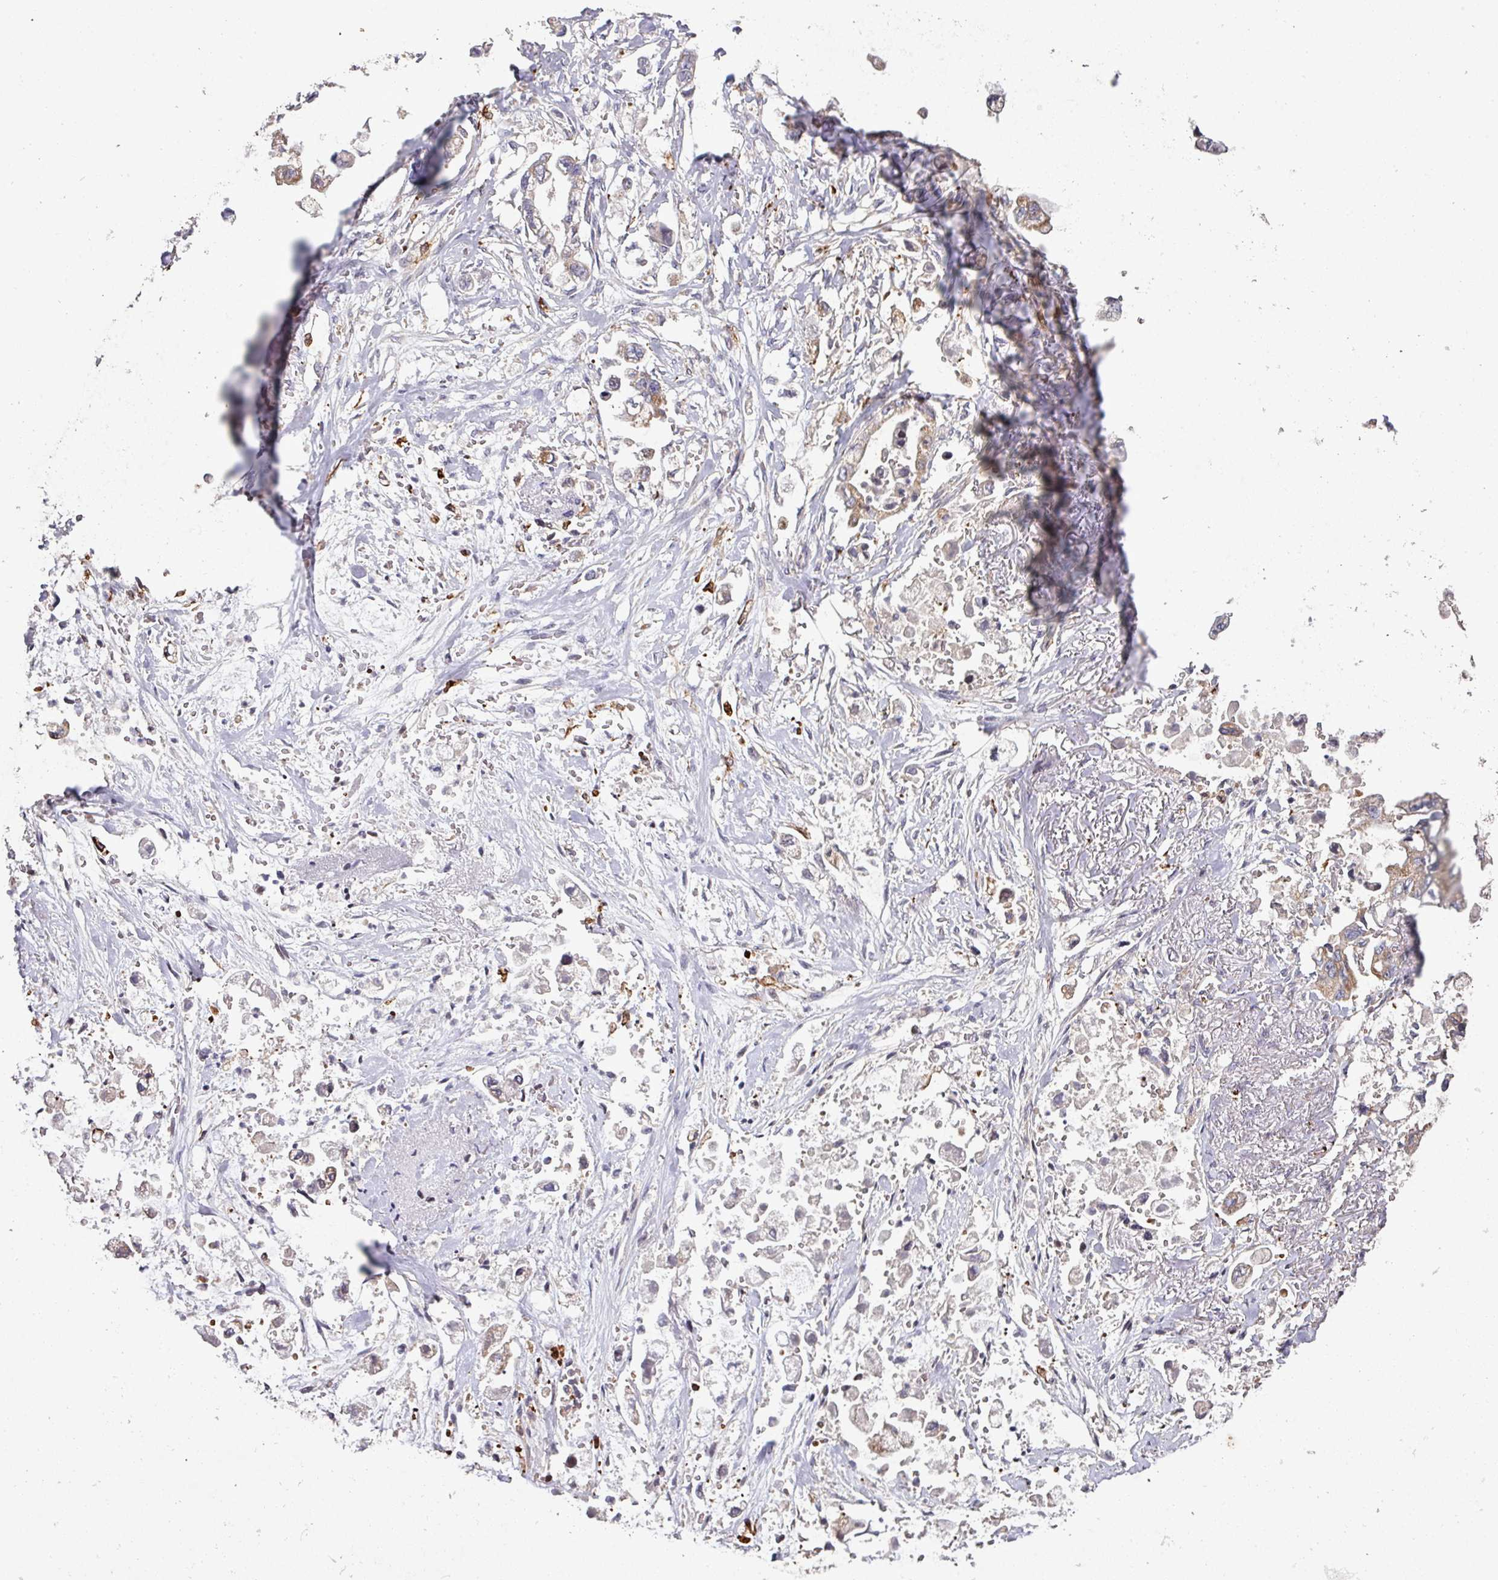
{"staining": {"intensity": "weak", "quantity": "25%-75%", "location": "cytoplasmic/membranous"}, "tissue": "stomach cancer", "cell_type": "Tumor cells", "image_type": "cancer", "snomed": [{"axis": "morphology", "description": "Adenocarcinoma, NOS"}, {"axis": "topography", "description": "Stomach"}], "caption": "Protein staining displays weak cytoplasmic/membranous staining in approximately 25%-75% of tumor cells in stomach cancer.", "gene": "RPL23A", "patient": {"sex": "male", "age": 62}}